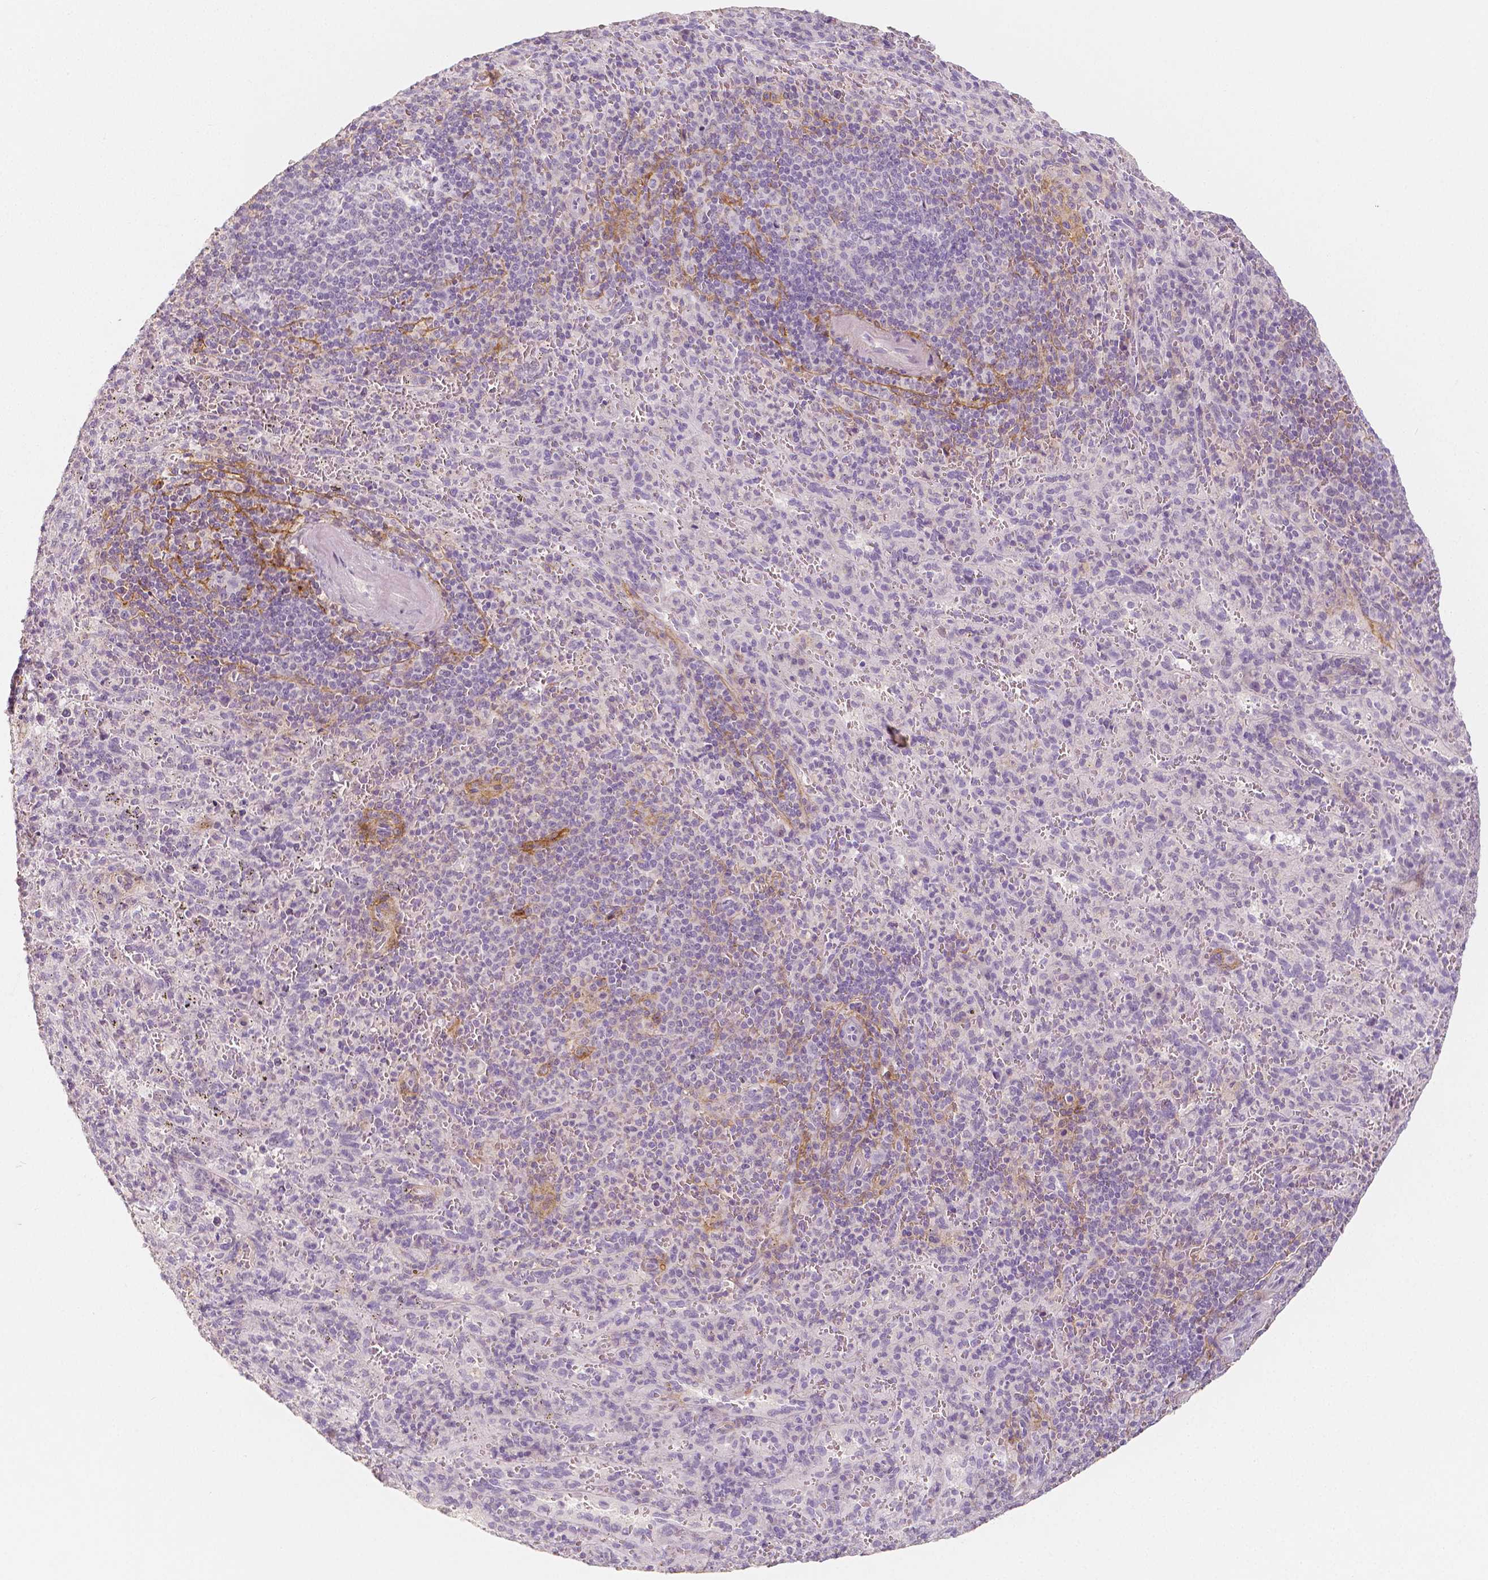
{"staining": {"intensity": "negative", "quantity": "none", "location": "none"}, "tissue": "spleen", "cell_type": "Cells in red pulp", "image_type": "normal", "snomed": [{"axis": "morphology", "description": "Normal tissue, NOS"}, {"axis": "topography", "description": "Spleen"}], "caption": "Immunohistochemistry photomicrograph of unremarkable human spleen stained for a protein (brown), which displays no expression in cells in red pulp. Nuclei are stained in blue.", "gene": "THY1", "patient": {"sex": "male", "age": 57}}